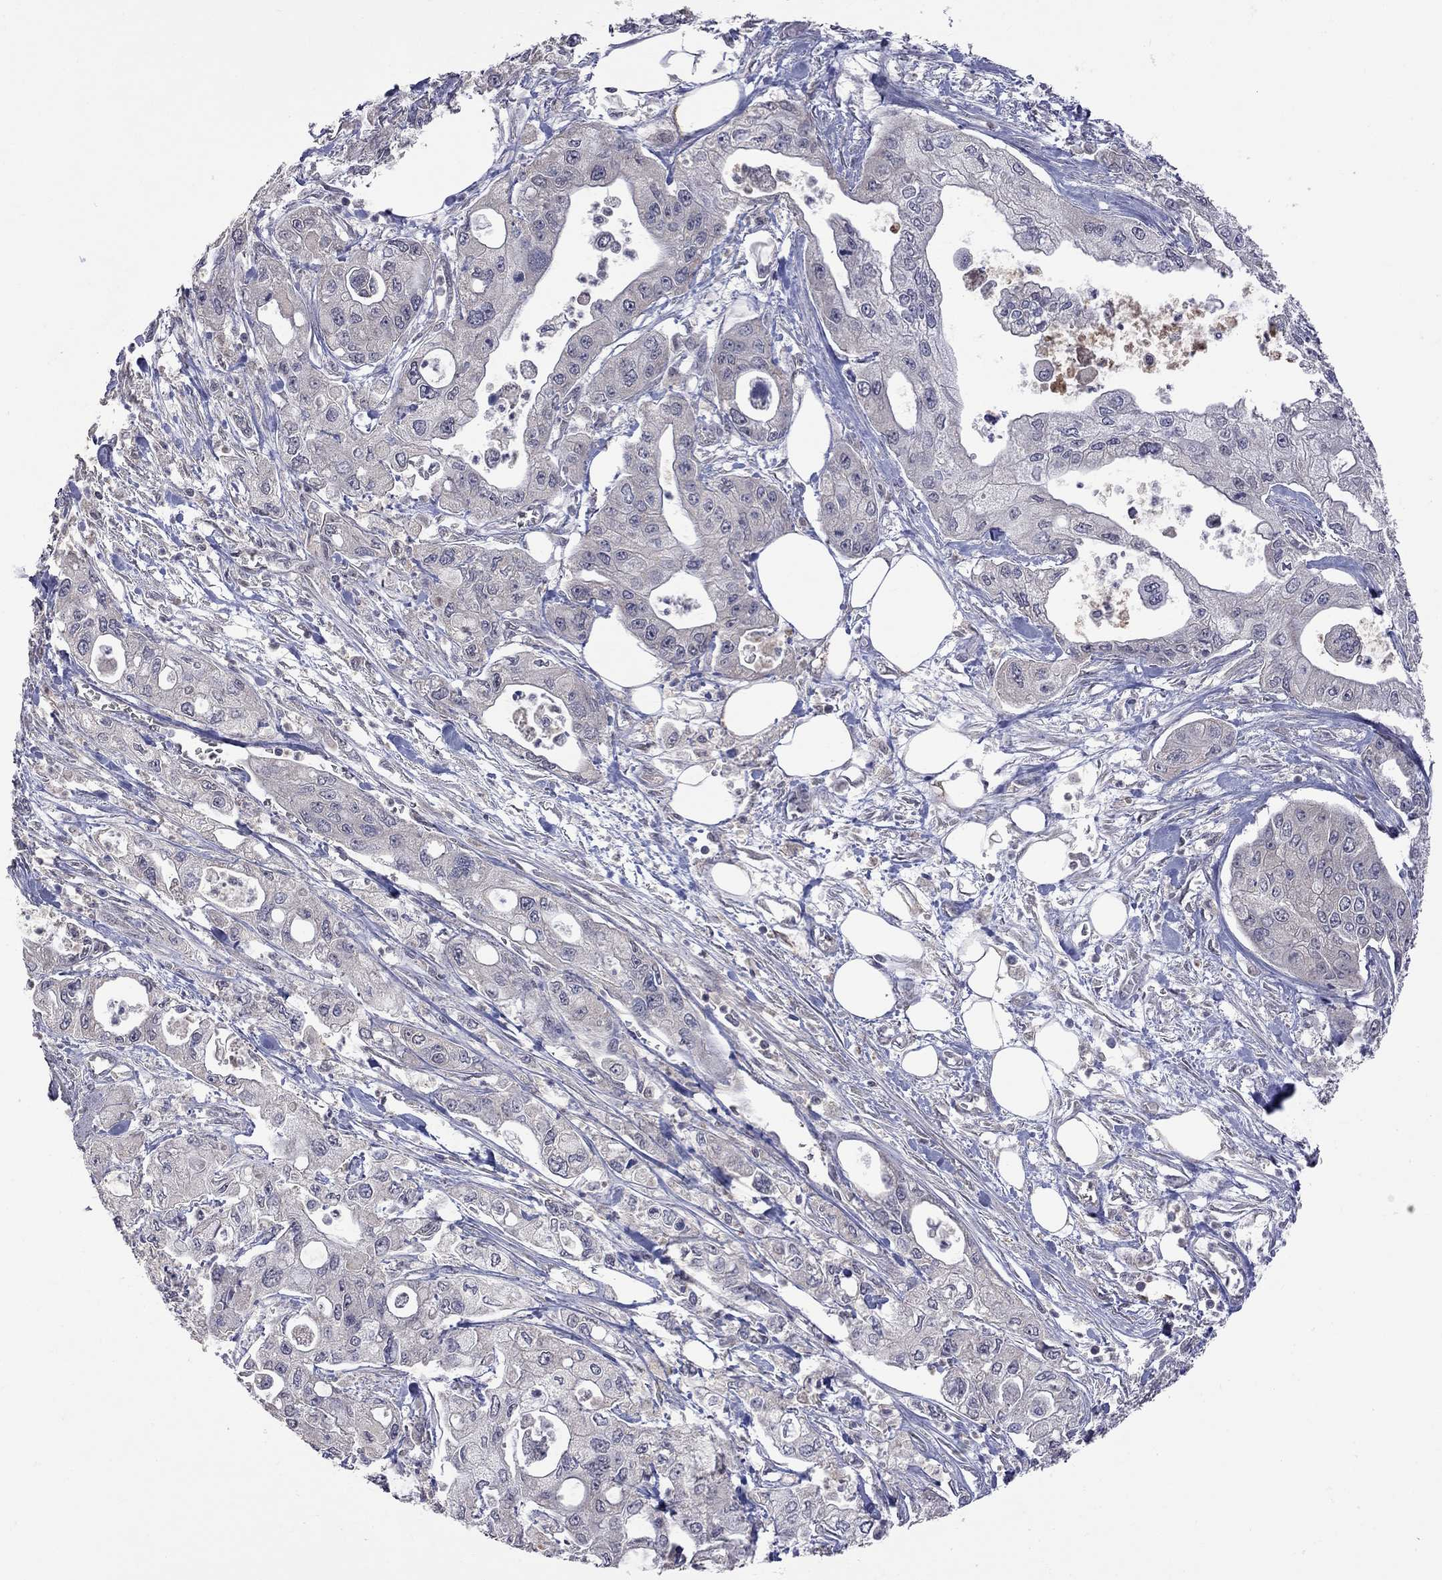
{"staining": {"intensity": "negative", "quantity": "none", "location": "none"}, "tissue": "pancreatic cancer", "cell_type": "Tumor cells", "image_type": "cancer", "snomed": [{"axis": "morphology", "description": "Adenocarcinoma, NOS"}, {"axis": "topography", "description": "Pancreas"}], "caption": "The photomicrograph shows no significant positivity in tumor cells of pancreatic cancer (adenocarcinoma).", "gene": "HTR6", "patient": {"sex": "male", "age": 70}}